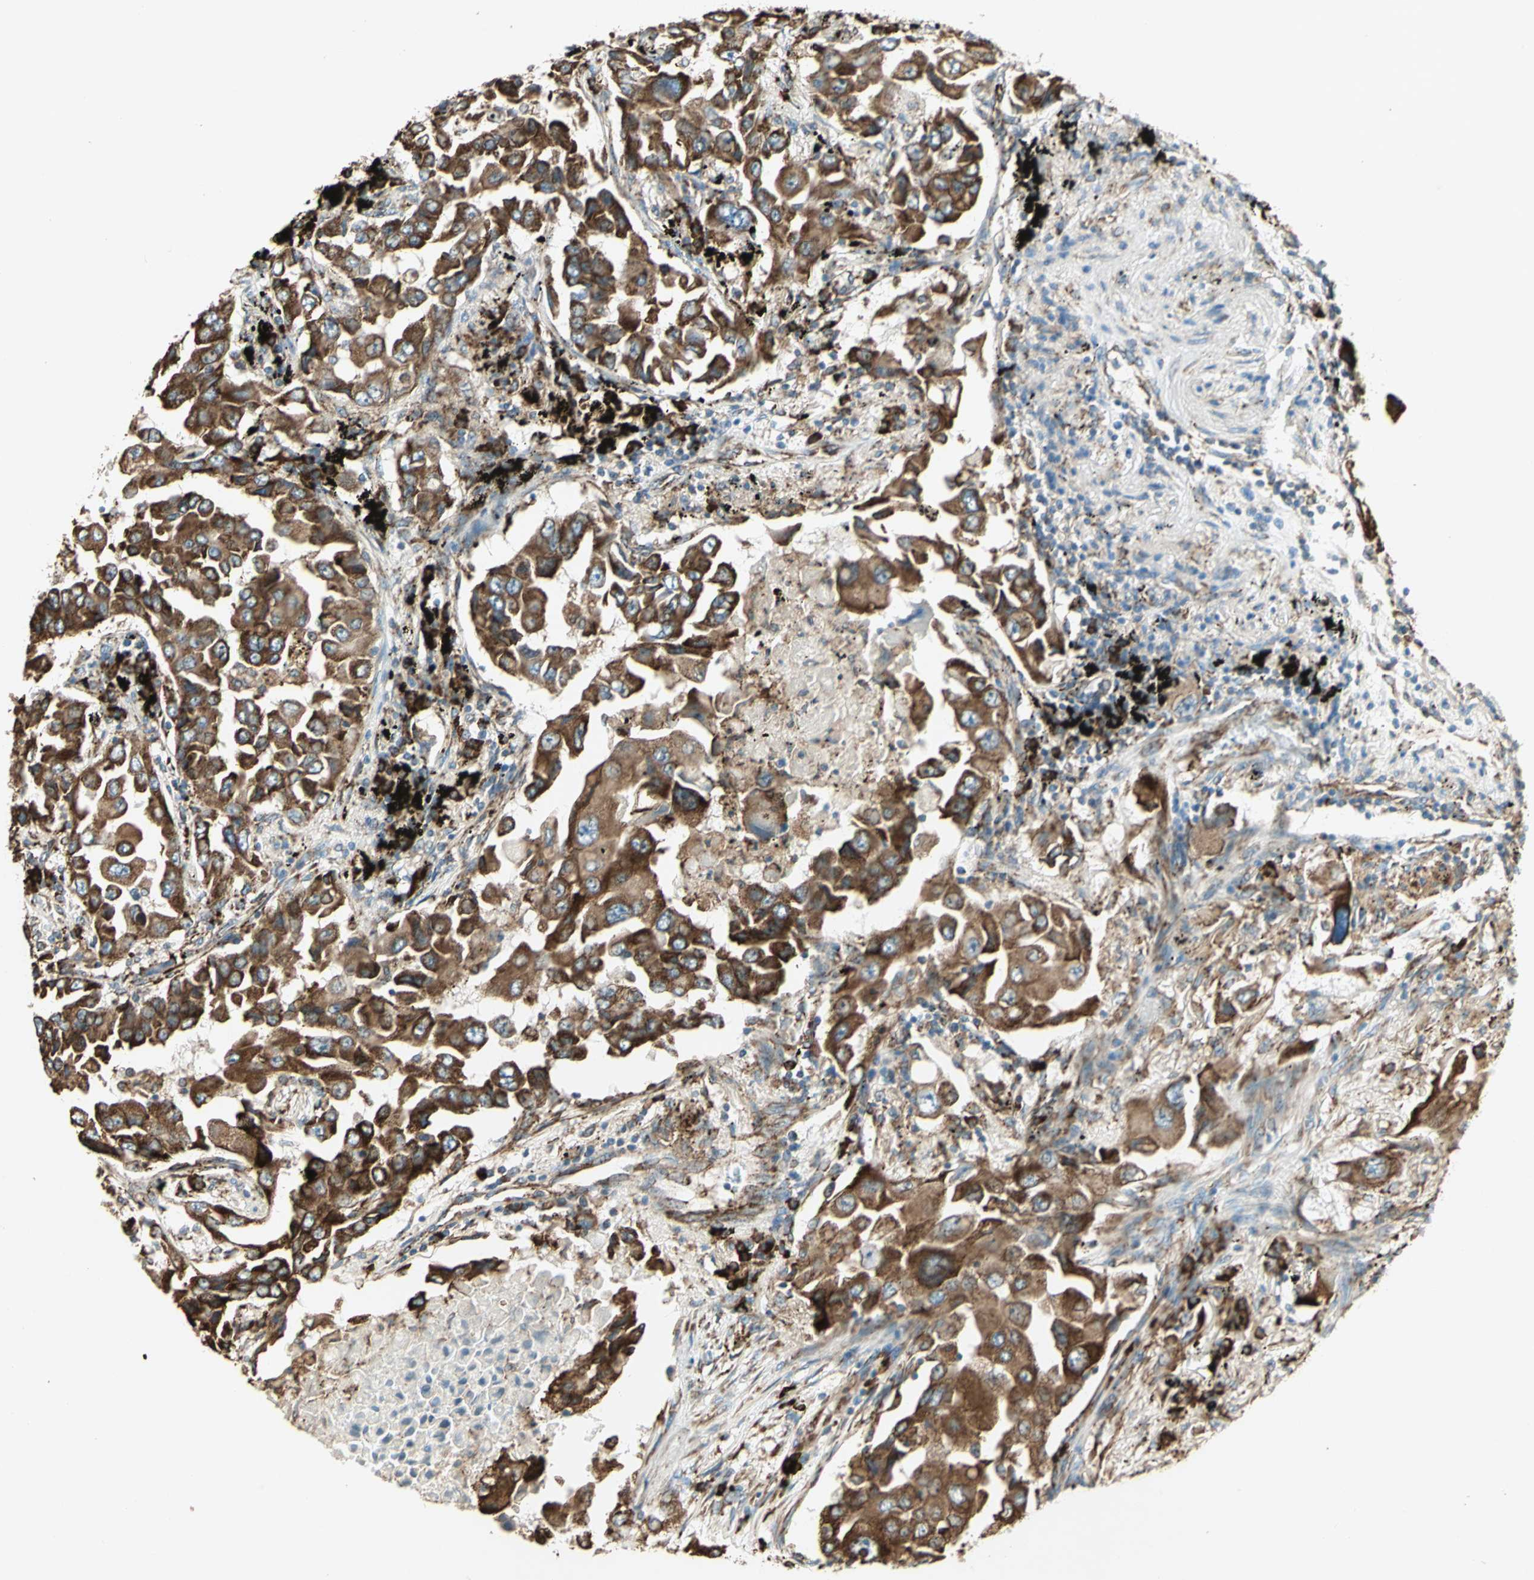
{"staining": {"intensity": "moderate", "quantity": ">75%", "location": "cytoplasmic/membranous"}, "tissue": "lung cancer", "cell_type": "Tumor cells", "image_type": "cancer", "snomed": [{"axis": "morphology", "description": "Adenocarcinoma, NOS"}, {"axis": "topography", "description": "Lung"}], "caption": "Immunohistochemistry (IHC) (DAB (3,3'-diaminobenzidine)) staining of human lung cancer (adenocarcinoma) reveals moderate cytoplasmic/membranous protein staining in approximately >75% of tumor cells. The staining was performed using DAB, with brown indicating positive protein expression. Nuclei are stained blue with hematoxylin.", "gene": "PDIA4", "patient": {"sex": "female", "age": 65}}